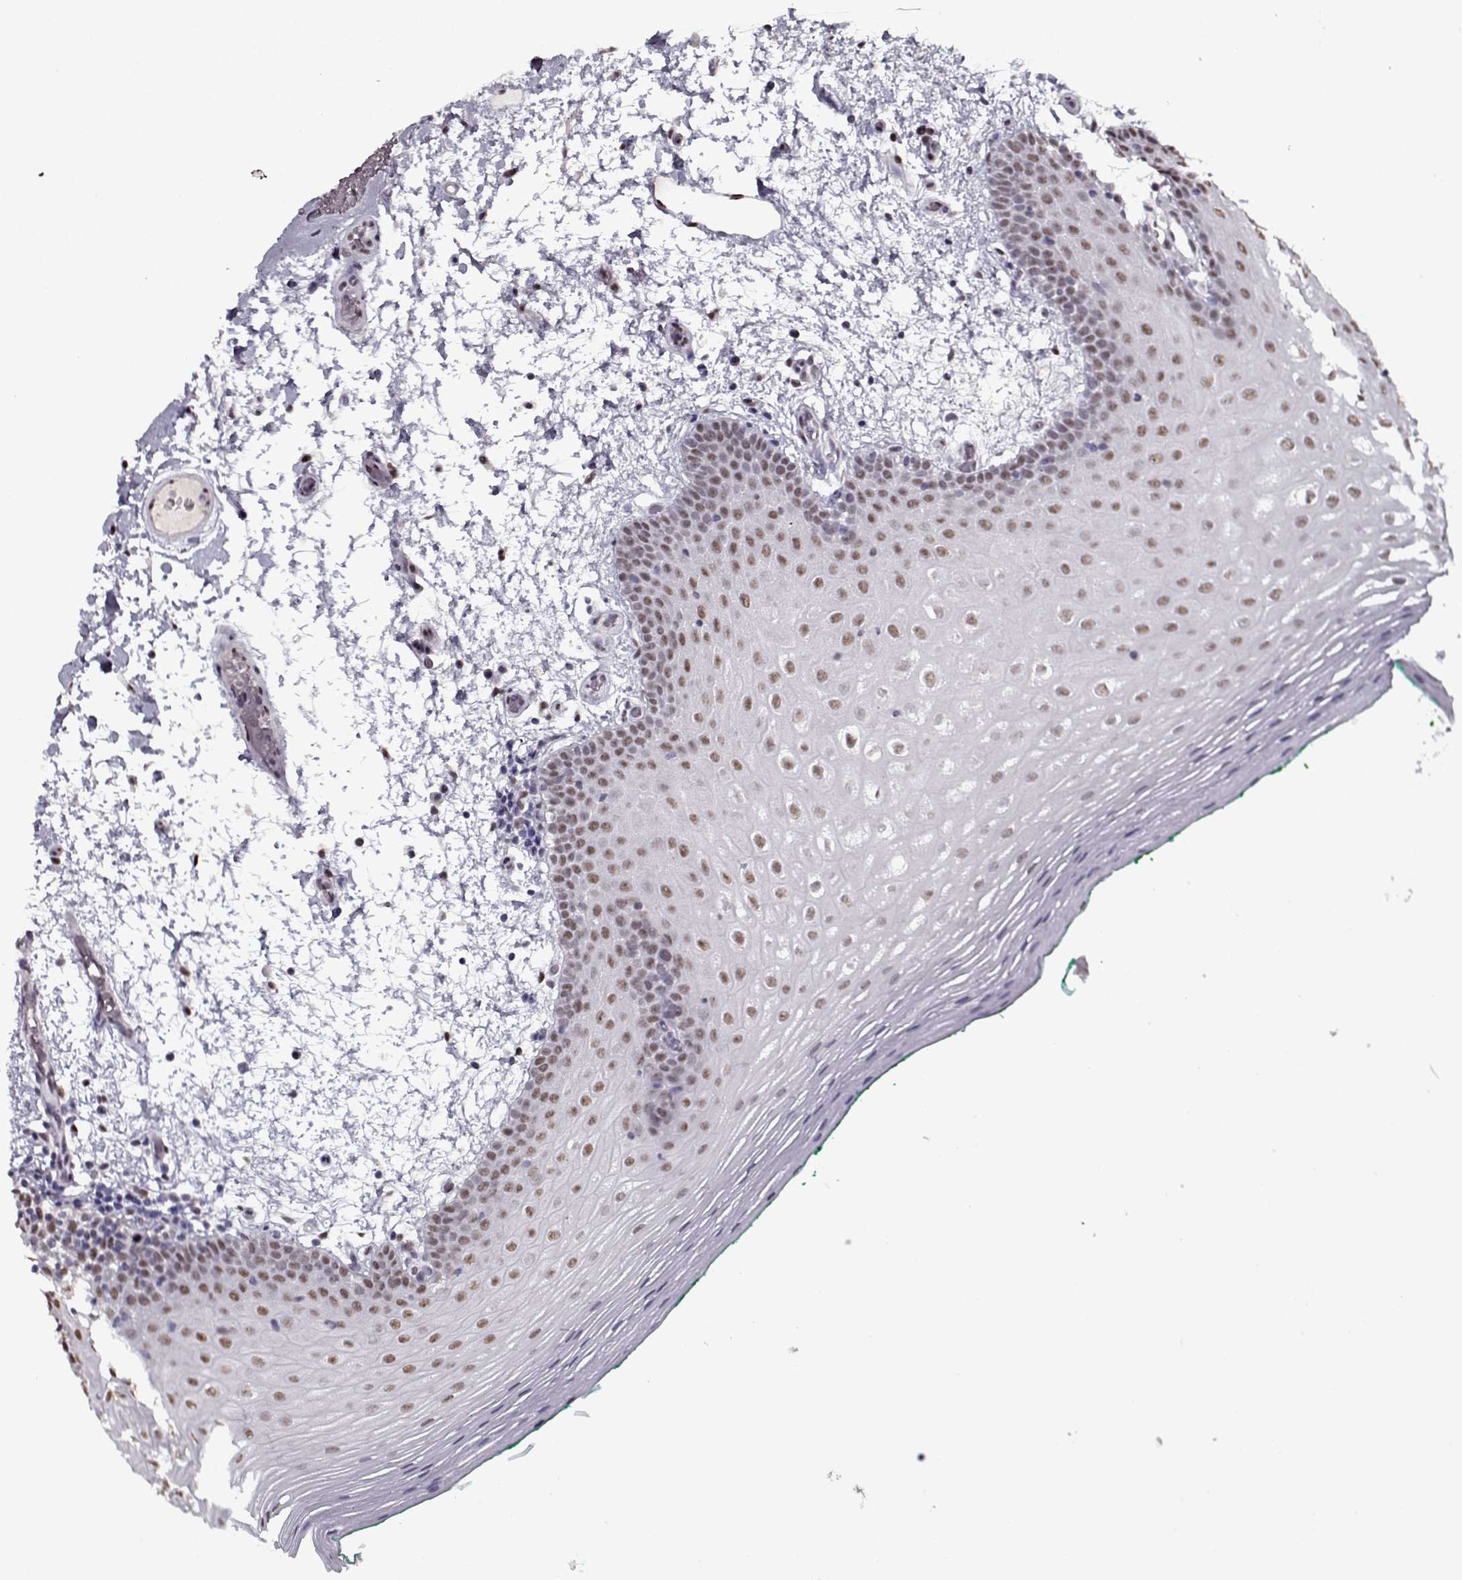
{"staining": {"intensity": "moderate", "quantity": "25%-75%", "location": "nuclear"}, "tissue": "oral mucosa", "cell_type": "Squamous epithelial cells", "image_type": "normal", "snomed": [{"axis": "morphology", "description": "Normal tissue, NOS"}, {"axis": "morphology", "description": "Squamous cell carcinoma, NOS"}, {"axis": "topography", "description": "Oral tissue"}, {"axis": "topography", "description": "Head-Neck"}], "caption": "IHC (DAB (3,3'-diaminobenzidine)) staining of benign human oral mucosa displays moderate nuclear protein staining in about 25%-75% of squamous epithelial cells. The staining was performed using DAB (3,3'-diaminobenzidine), with brown indicating positive protein expression. Nuclei are stained blue with hematoxylin.", "gene": "PRMT1", "patient": {"sex": "male", "age": 78}}